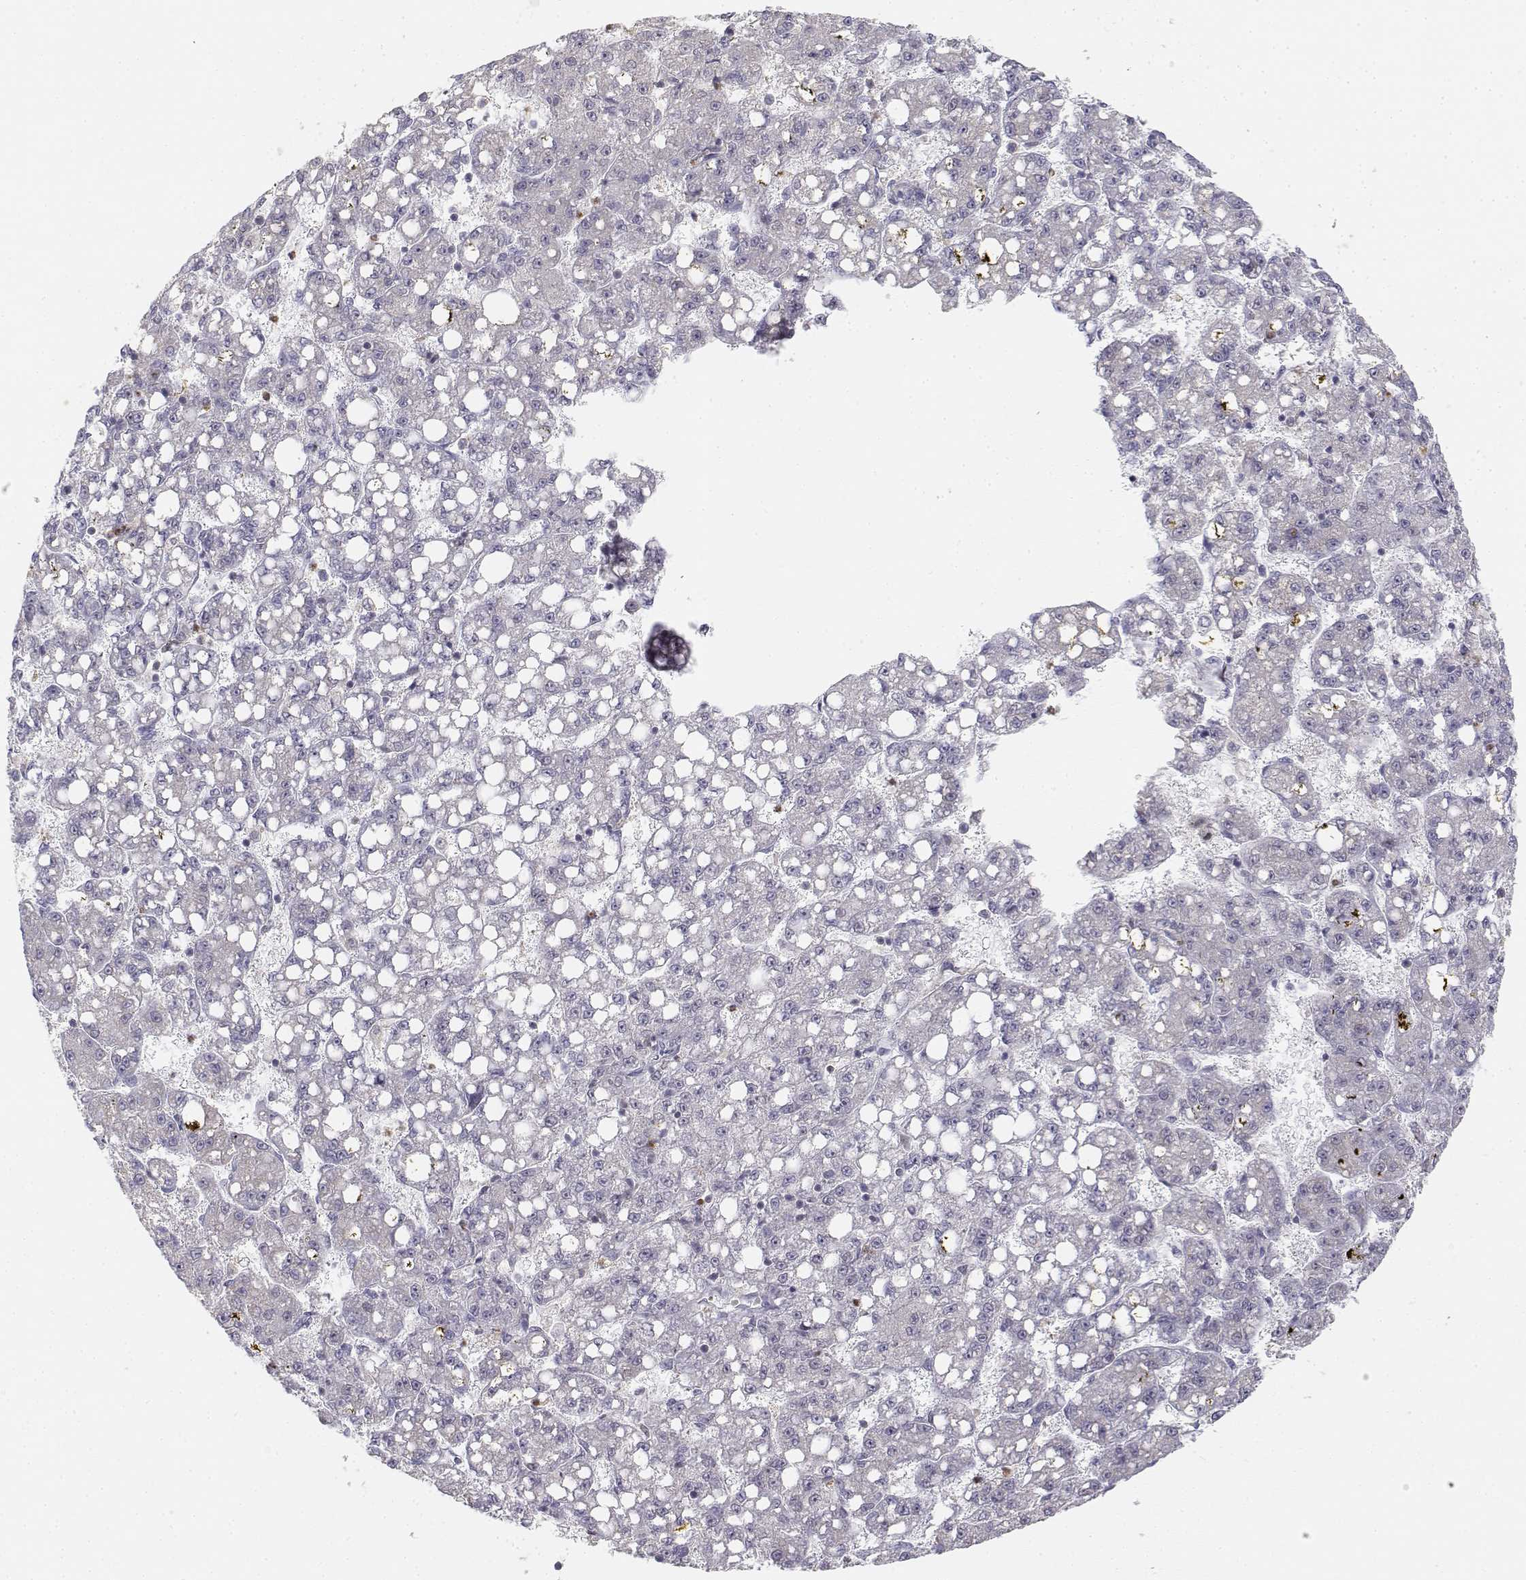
{"staining": {"intensity": "negative", "quantity": "none", "location": "none"}, "tissue": "liver cancer", "cell_type": "Tumor cells", "image_type": "cancer", "snomed": [{"axis": "morphology", "description": "Carcinoma, Hepatocellular, NOS"}, {"axis": "topography", "description": "Liver"}], "caption": "Immunohistochemistry of human liver cancer (hepatocellular carcinoma) exhibits no staining in tumor cells.", "gene": "GLIPR1L2", "patient": {"sex": "female", "age": 65}}